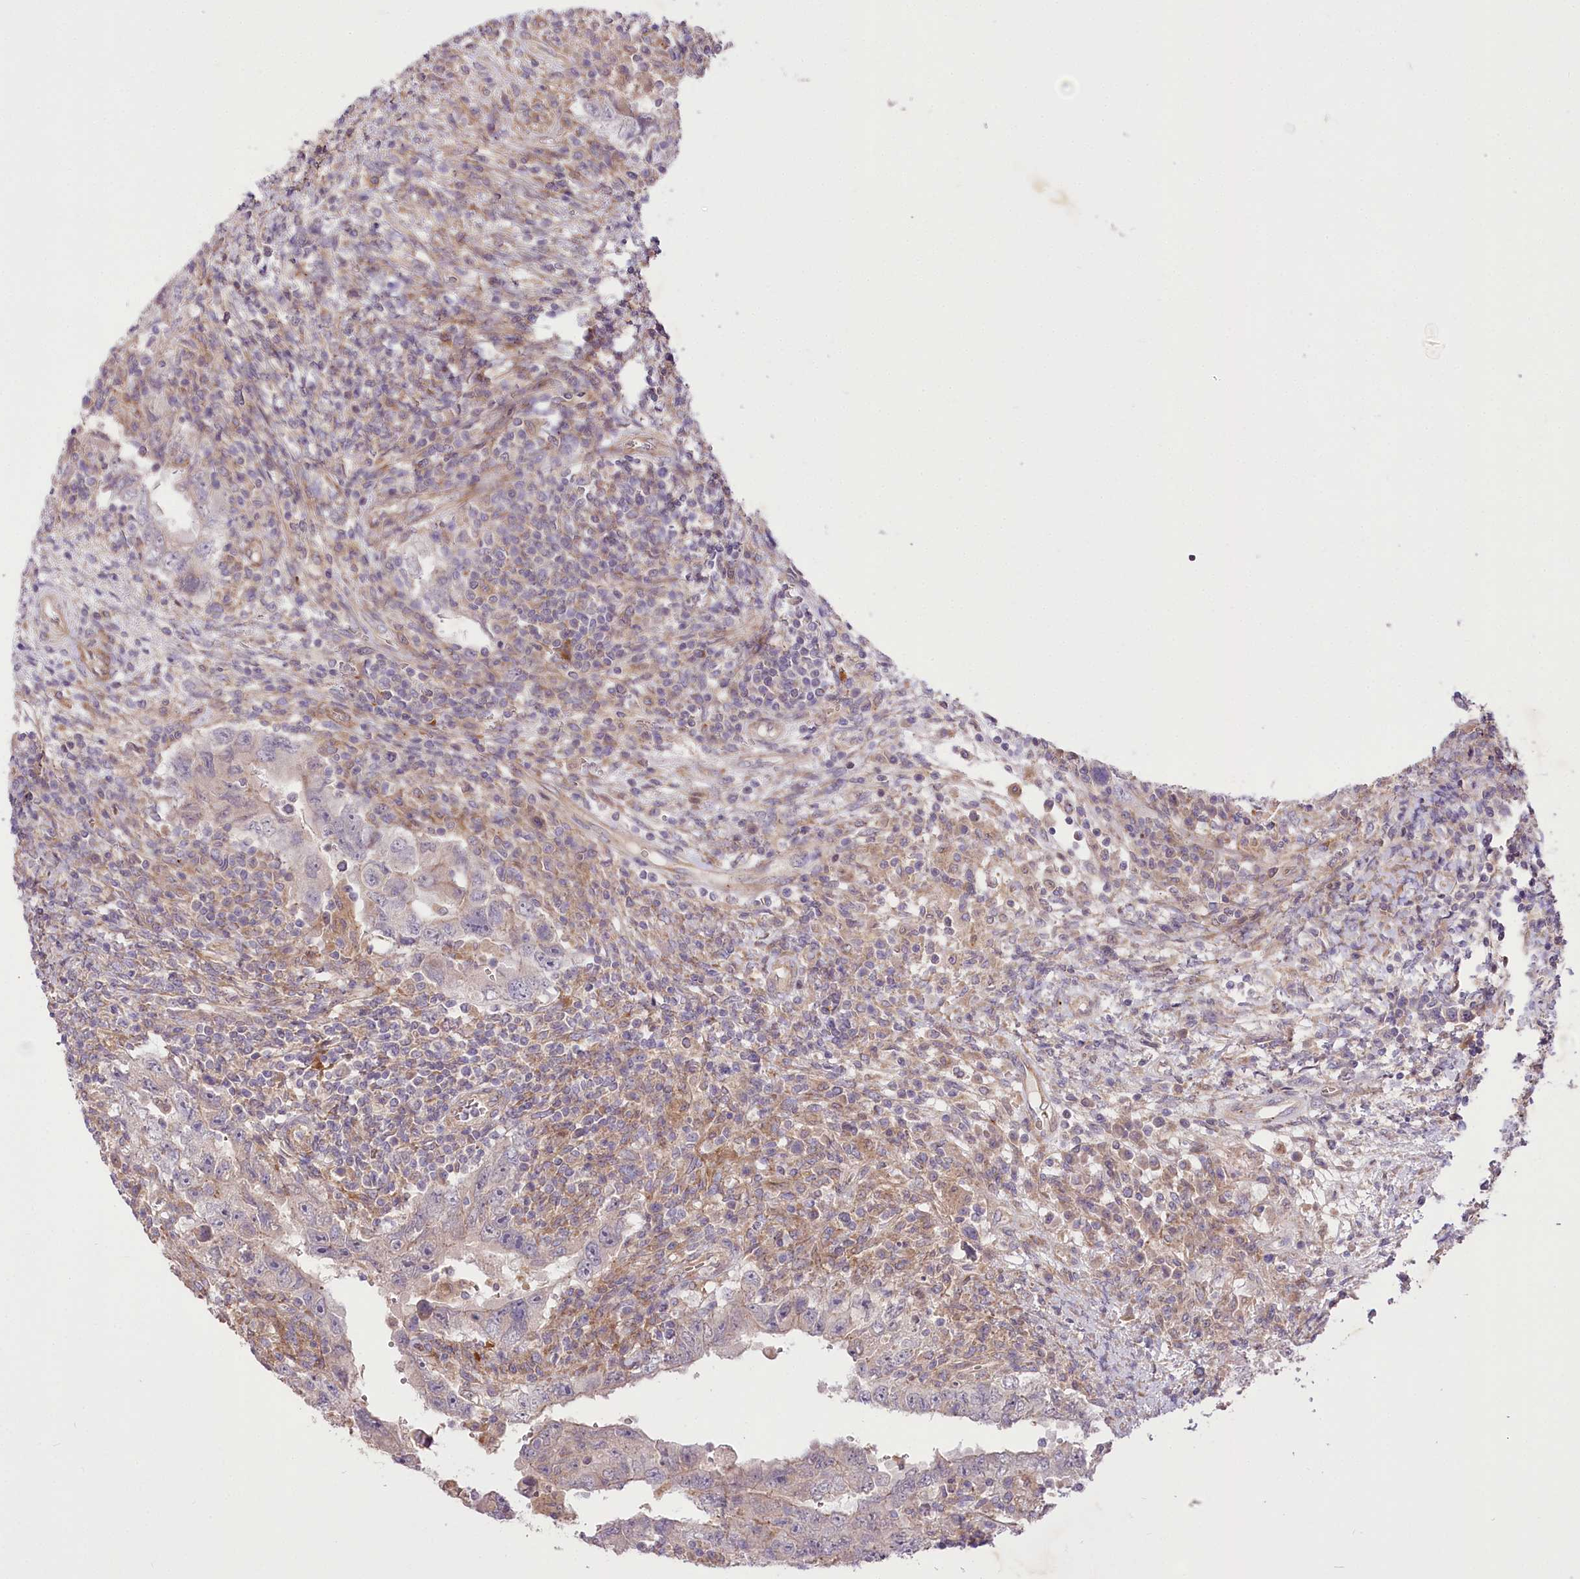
{"staining": {"intensity": "negative", "quantity": "none", "location": "none"}, "tissue": "testis cancer", "cell_type": "Tumor cells", "image_type": "cancer", "snomed": [{"axis": "morphology", "description": "Carcinoma, Embryonal, NOS"}, {"axis": "topography", "description": "Testis"}], "caption": "The micrograph reveals no significant expression in tumor cells of testis embryonal carcinoma.", "gene": "TRUB1", "patient": {"sex": "male", "age": 26}}